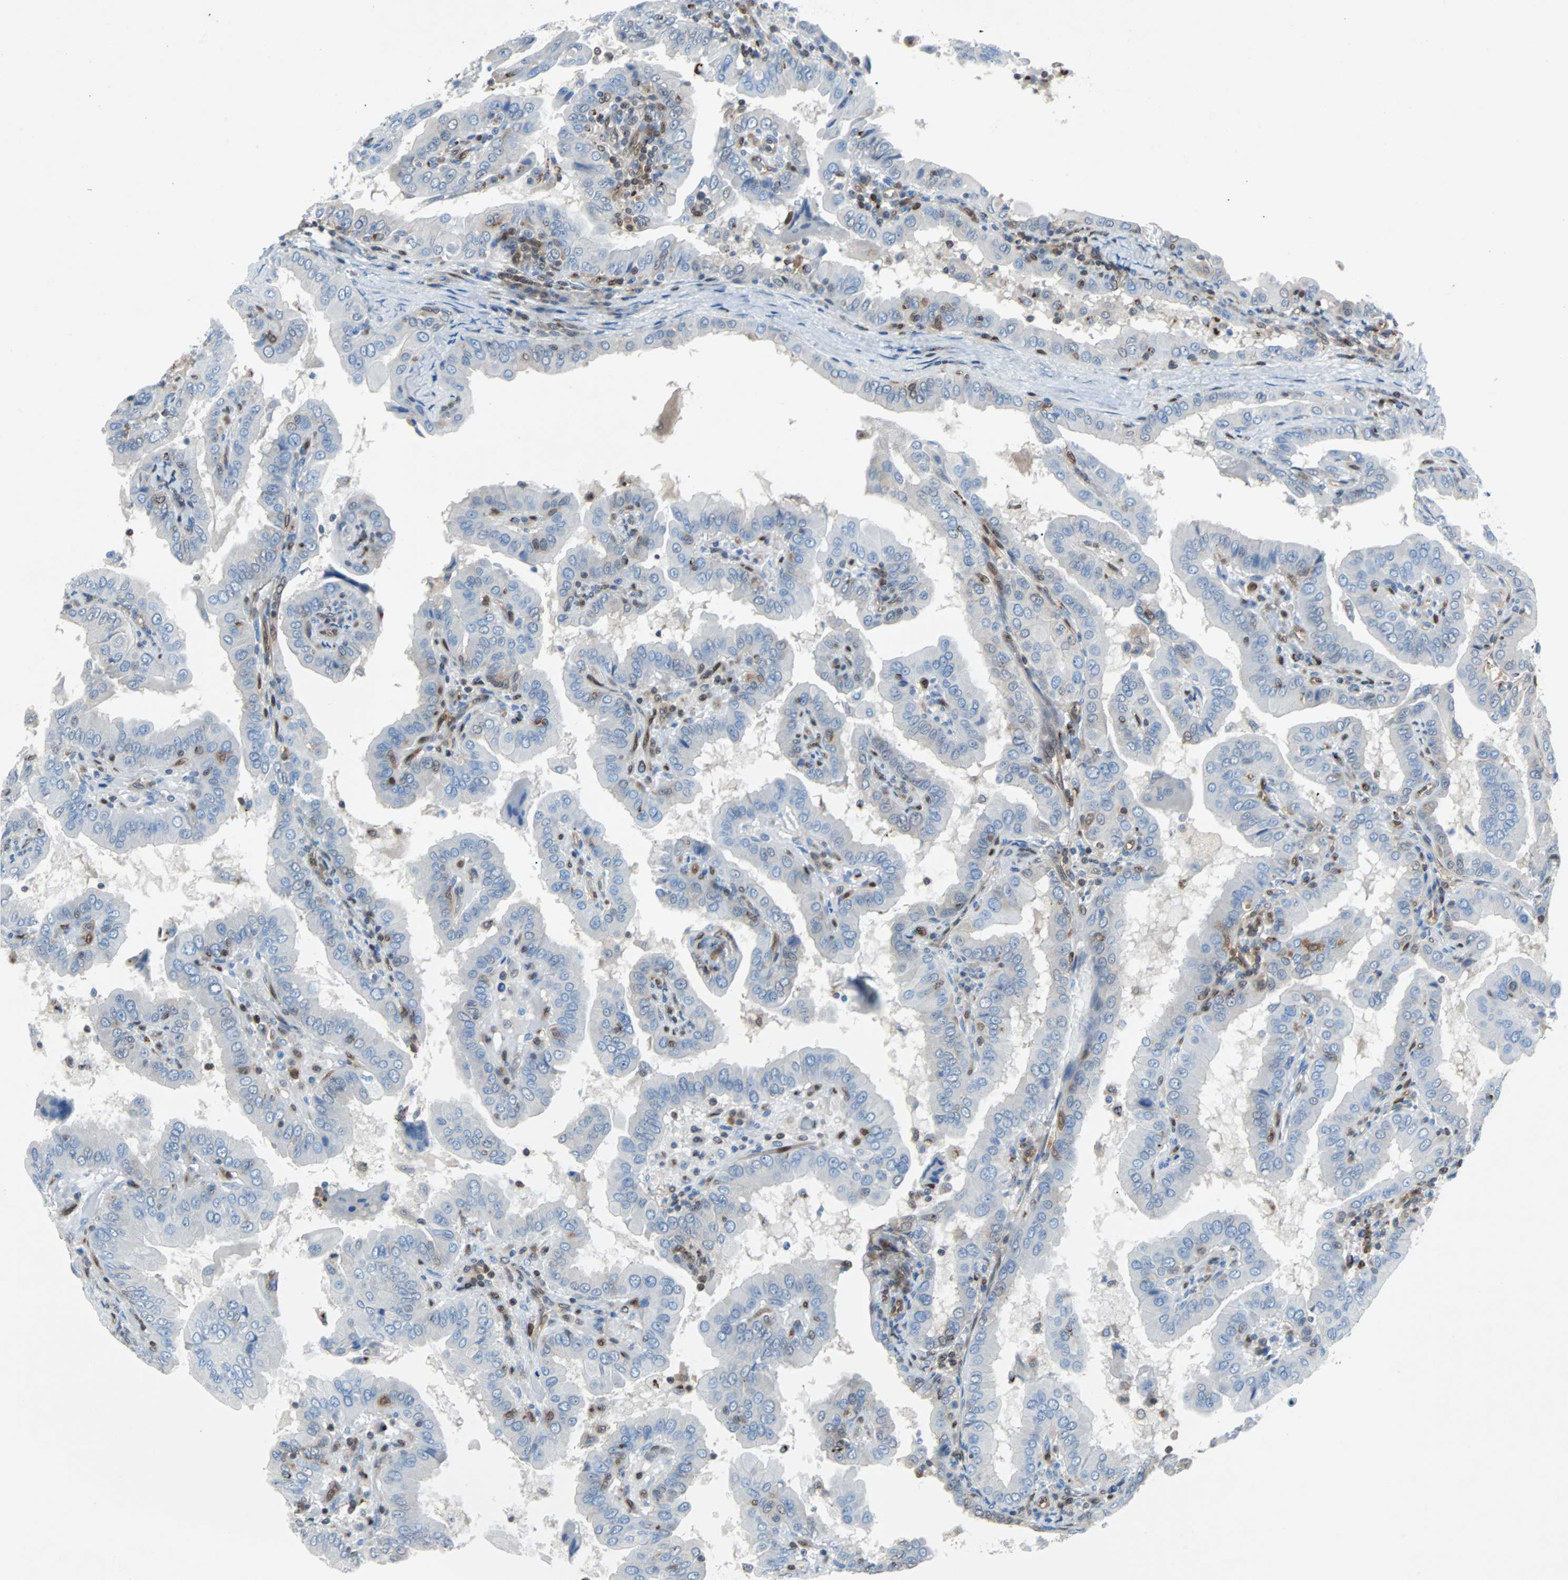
{"staining": {"intensity": "negative", "quantity": "none", "location": "none"}, "tissue": "thyroid cancer", "cell_type": "Tumor cells", "image_type": "cancer", "snomed": [{"axis": "morphology", "description": "Papillary adenocarcinoma, NOS"}, {"axis": "topography", "description": "Thyroid gland"}], "caption": "Immunohistochemical staining of human papillary adenocarcinoma (thyroid) shows no significant staining in tumor cells.", "gene": "MAP2K6", "patient": {"sex": "male", "age": 33}}